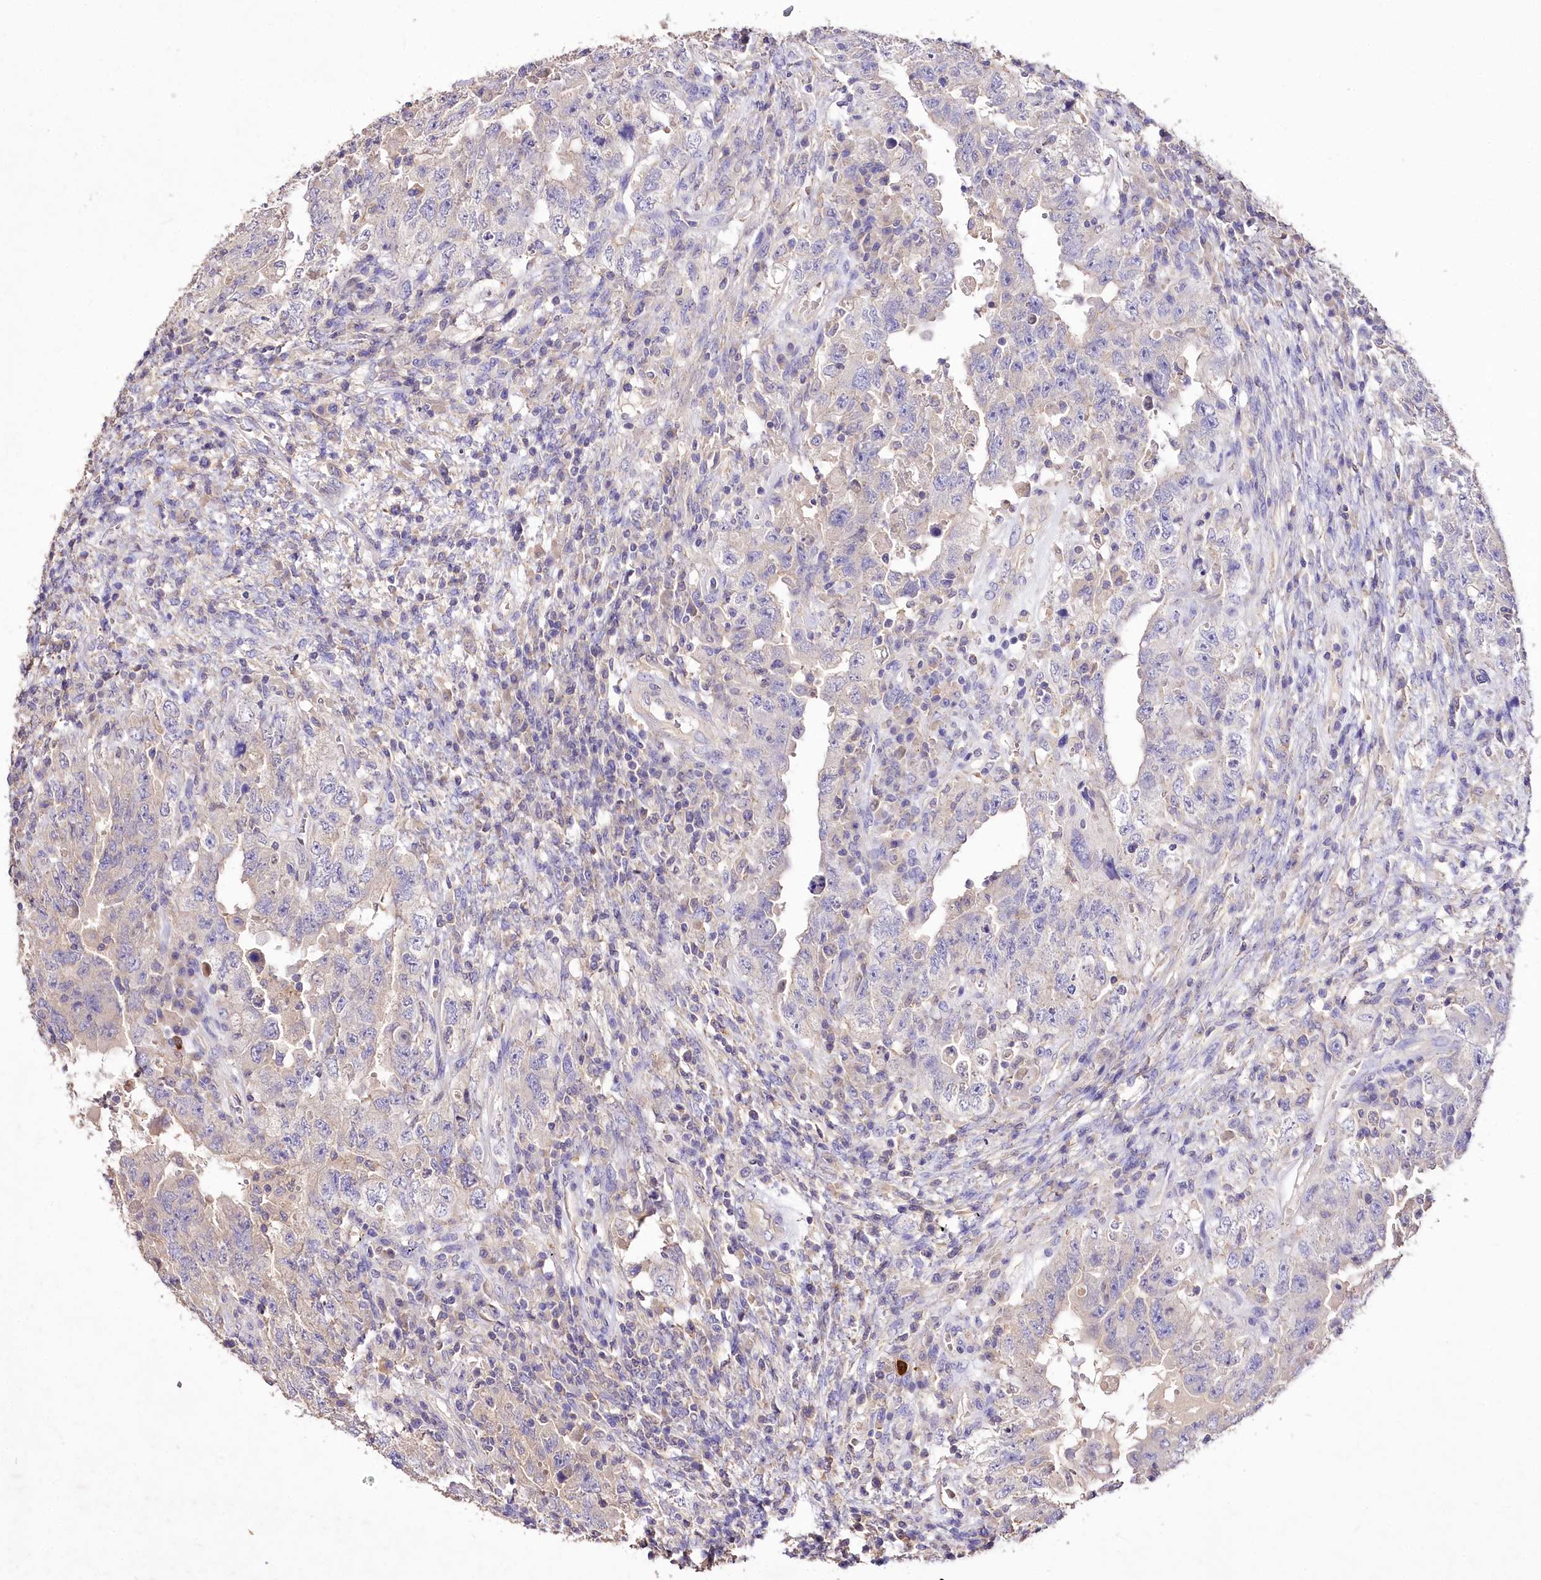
{"staining": {"intensity": "negative", "quantity": "none", "location": "none"}, "tissue": "testis cancer", "cell_type": "Tumor cells", "image_type": "cancer", "snomed": [{"axis": "morphology", "description": "Carcinoma, Embryonal, NOS"}, {"axis": "topography", "description": "Testis"}], "caption": "Testis cancer (embryonal carcinoma) was stained to show a protein in brown. There is no significant positivity in tumor cells.", "gene": "PCYOX1L", "patient": {"sex": "male", "age": 26}}